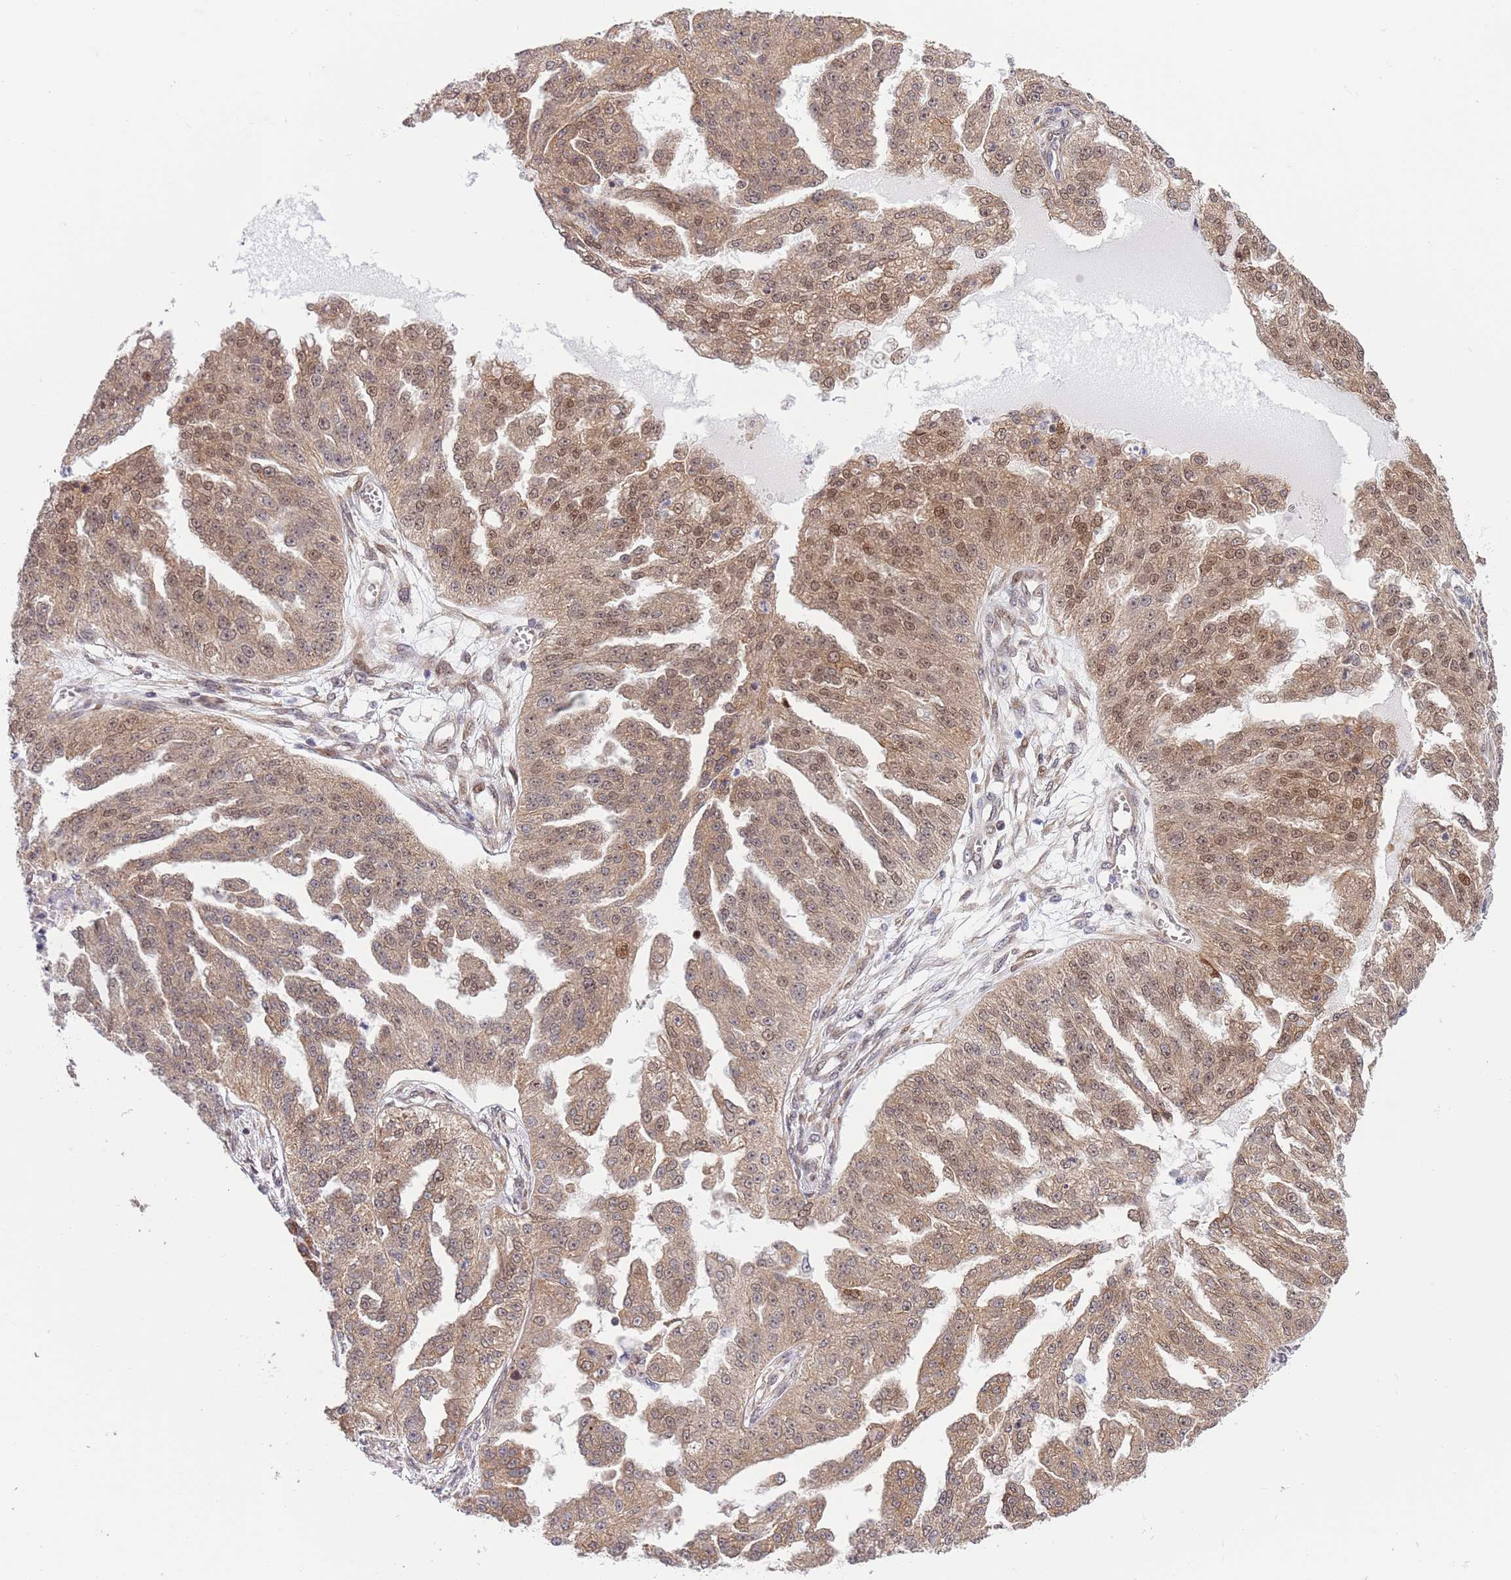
{"staining": {"intensity": "moderate", "quantity": ">75%", "location": "cytoplasmic/membranous,nuclear"}, "tissue": "ovarian cancer", "cell_type": "Tumor cells", "image_type": "cancer", "snomed": [{"axis": "morphology", "description": "Cystadenocarcinoma, serous, NOS"}, {"axis": "topography", "description": "Ovary"}], "caption": "Immunohistochemistry of serous cystadenocarcinoma (ovarian) shows medium levels of moderate cytoplasmic/membranous and nuclear positivity in approximately >75% of tumor cells. (DAB (3,3'-diaminobenzidine) IHC with brightfield microscopy, high magnification).", "gene": "TBX10", "patient": {"sex": "female", "age": 58}}